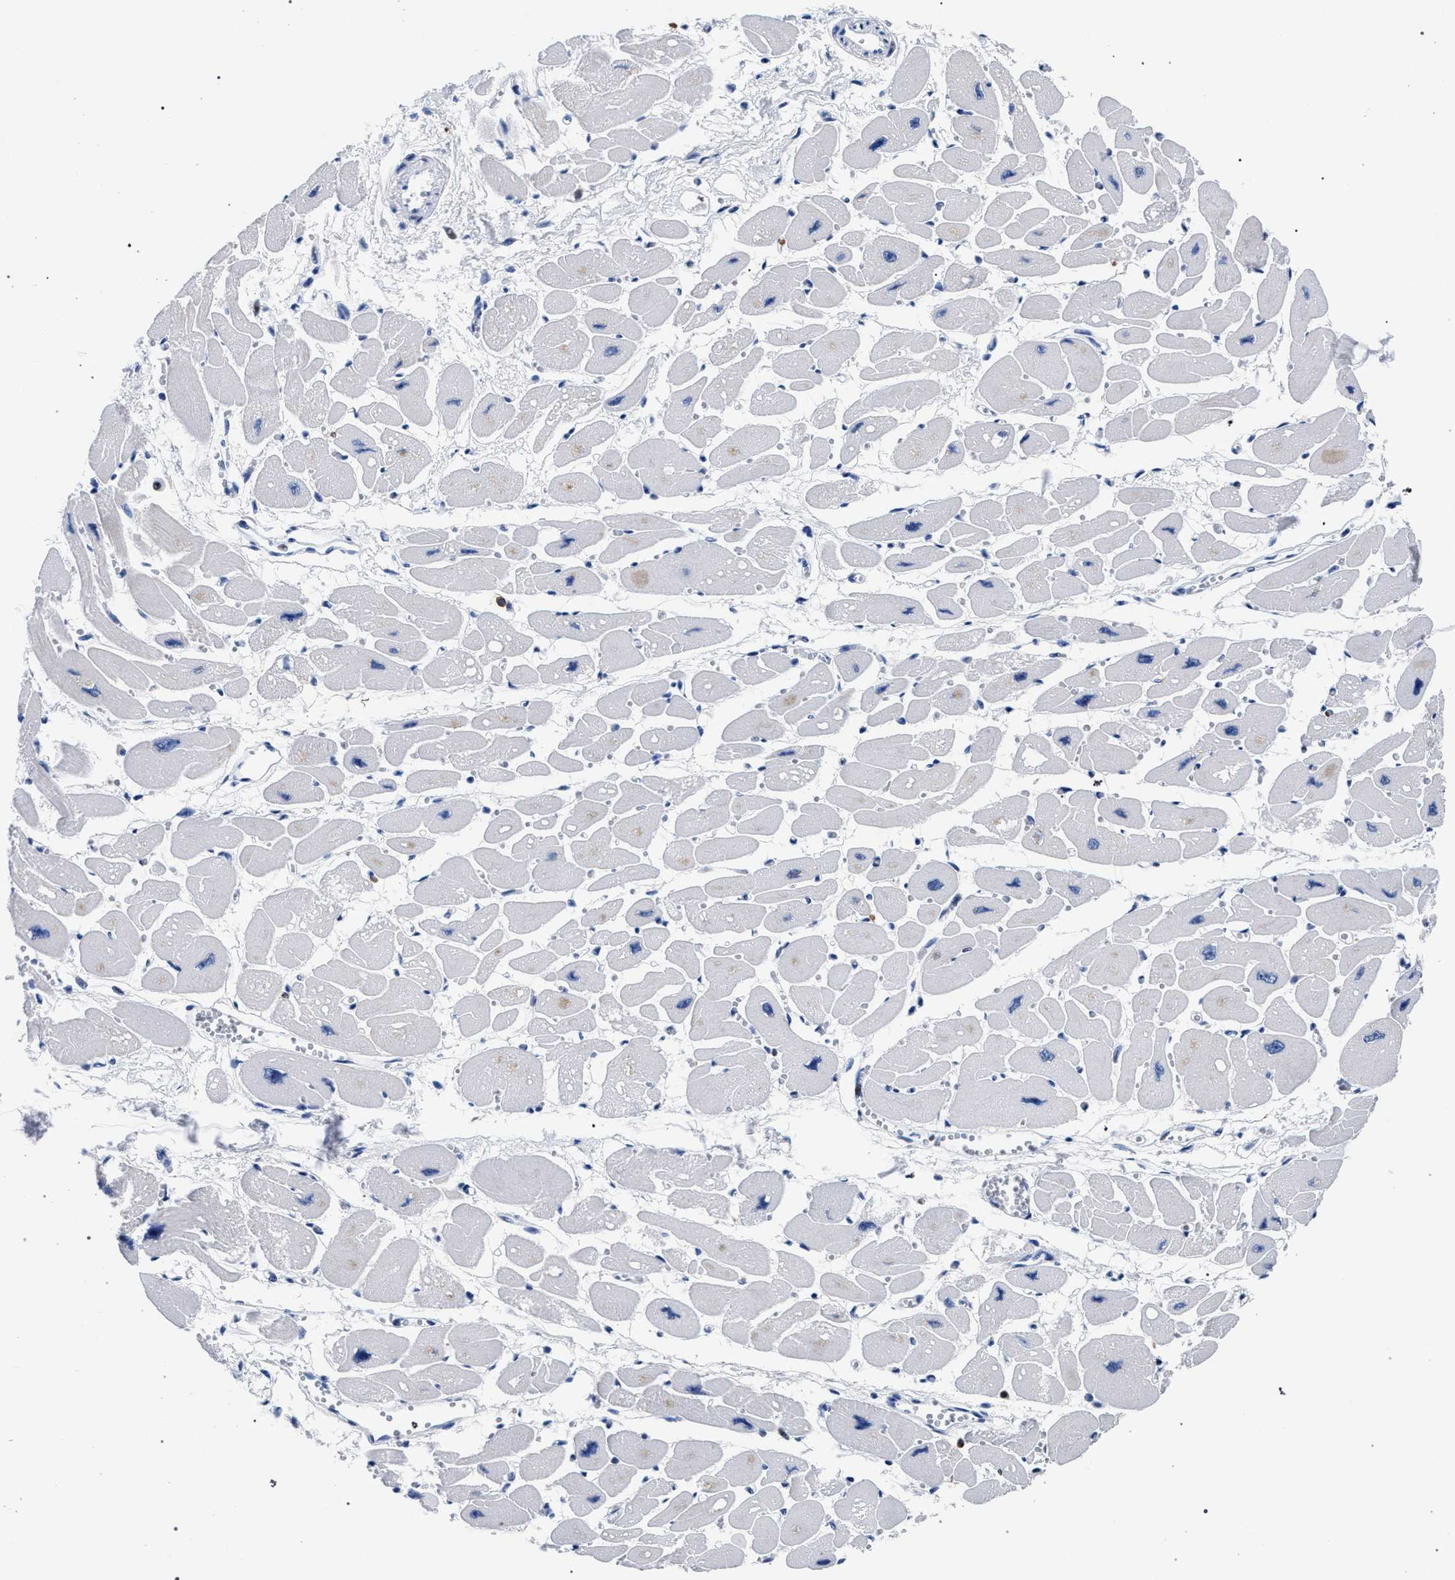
{"staining": {"intensity": "negative", "quantity": "none", "location": "none"}, "tissue": "heart muscle", "cell_type": "Cardiomyocytes", "image_type": "normal", "snomed": [{"axis": "morphology", "description": "Normal tissue, NOS"}, {"axis": "topography", "description": "Heart"}], "caption": "The photomicrograph shows no significant staining in cardiomyocytes of heart muscle. (DAB (3,3'-diaminobenzidine) immunohistochemistry visualized using brightfield microscopy, high magnification).", "gene": "KLRK1", "patient": {"sex": "female", "age": 54}}